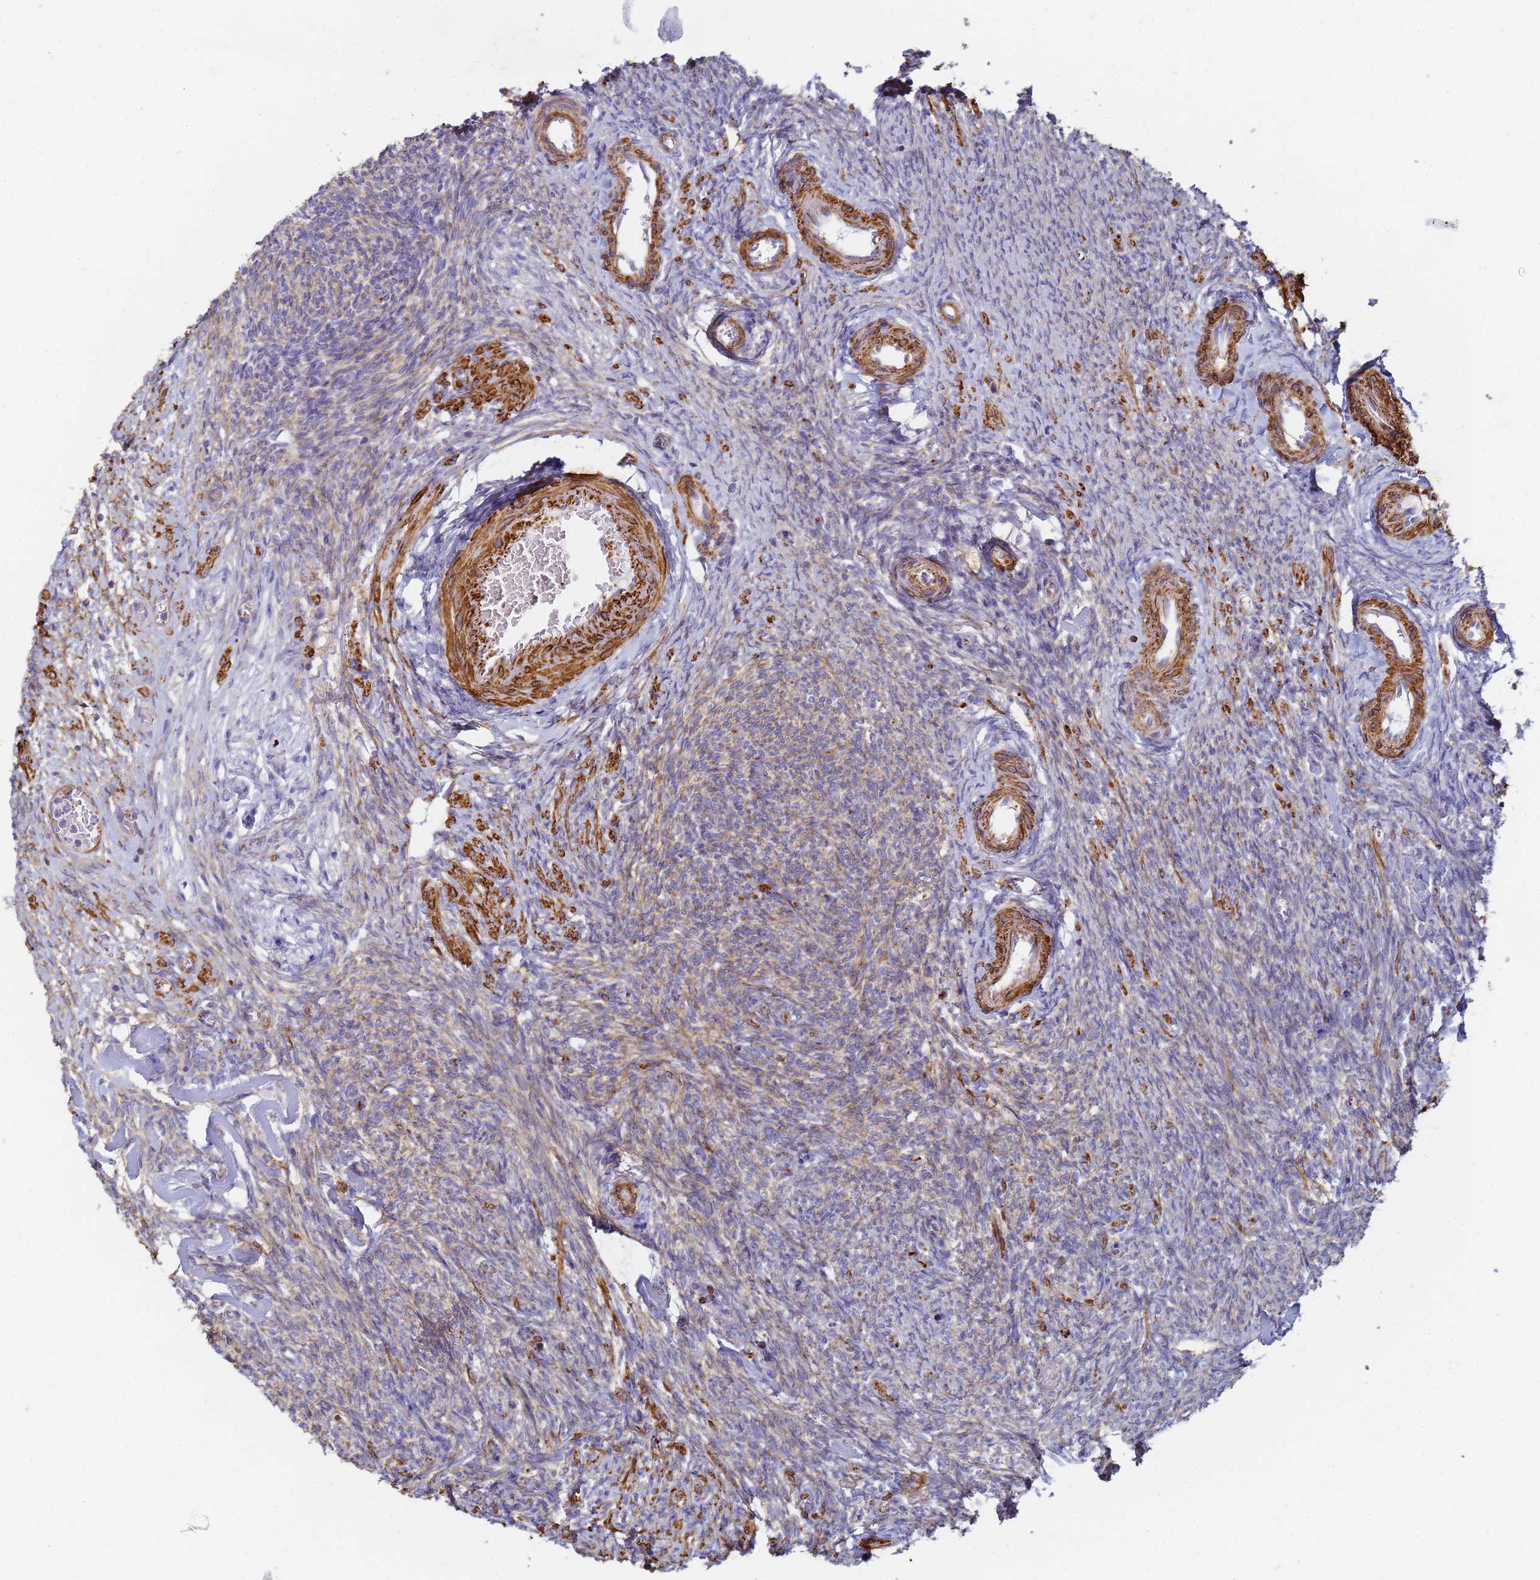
{"staining": {"intensity": "negative", "quantity": "none", "location": "none"}, "tissue": "ovary", "cell_type": "Follicle cells", "image_type": "normal", "snomed": [{"axis": "morphology", "description": "Normal tissue, NOS"}, {"axis": "topography", "description": "Ovary"}], "caption": "This is an immunohistochemistry (IHC) micrograph of normal human ovary. There is no staining in follicle cells.", "gene": "TPM1", "patient": {"sex": "female", "age": 44}}